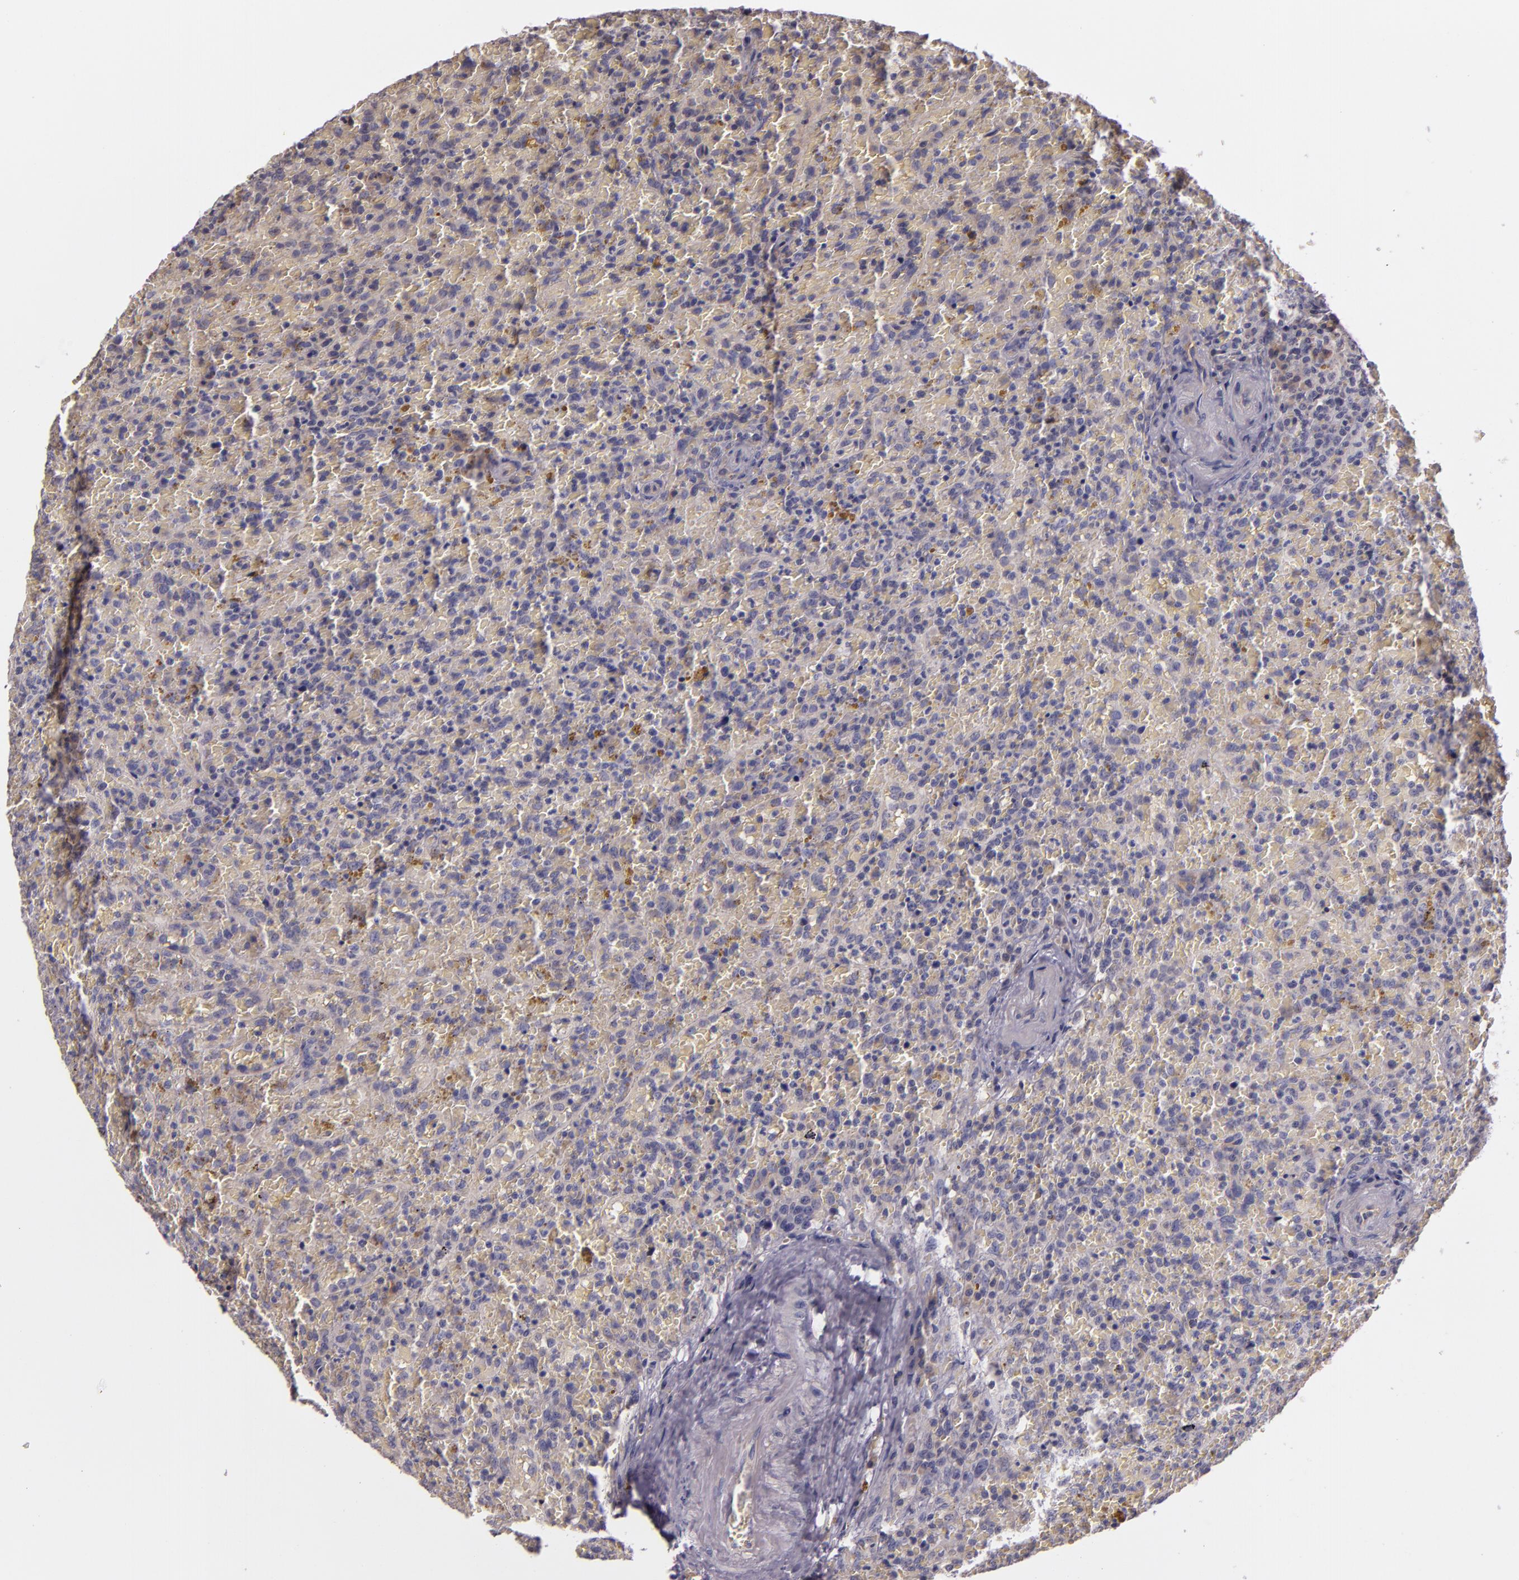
{"staining": {"intensity": "weak", "quantity": "<25%", "location": "cytoplasmic/membranous"}, "tissue": "lymphoma", "cell_type": "Tumor cells", "image_type": "cancer", "snomed": [{"axis": "morphology", "description": "Malignant lymphoma, non-Hodgkin's type, High grade"}, {"axis": "topography", "description": "Spleen"}, {"axis": "topography", "description": "Lymph node"}], "caption": "Lymphoma stained for a protein using IHC shows no positivity tumor cells.", "gene": "RALGAPA1", "patient": {"sex": "female", "age": 70}}